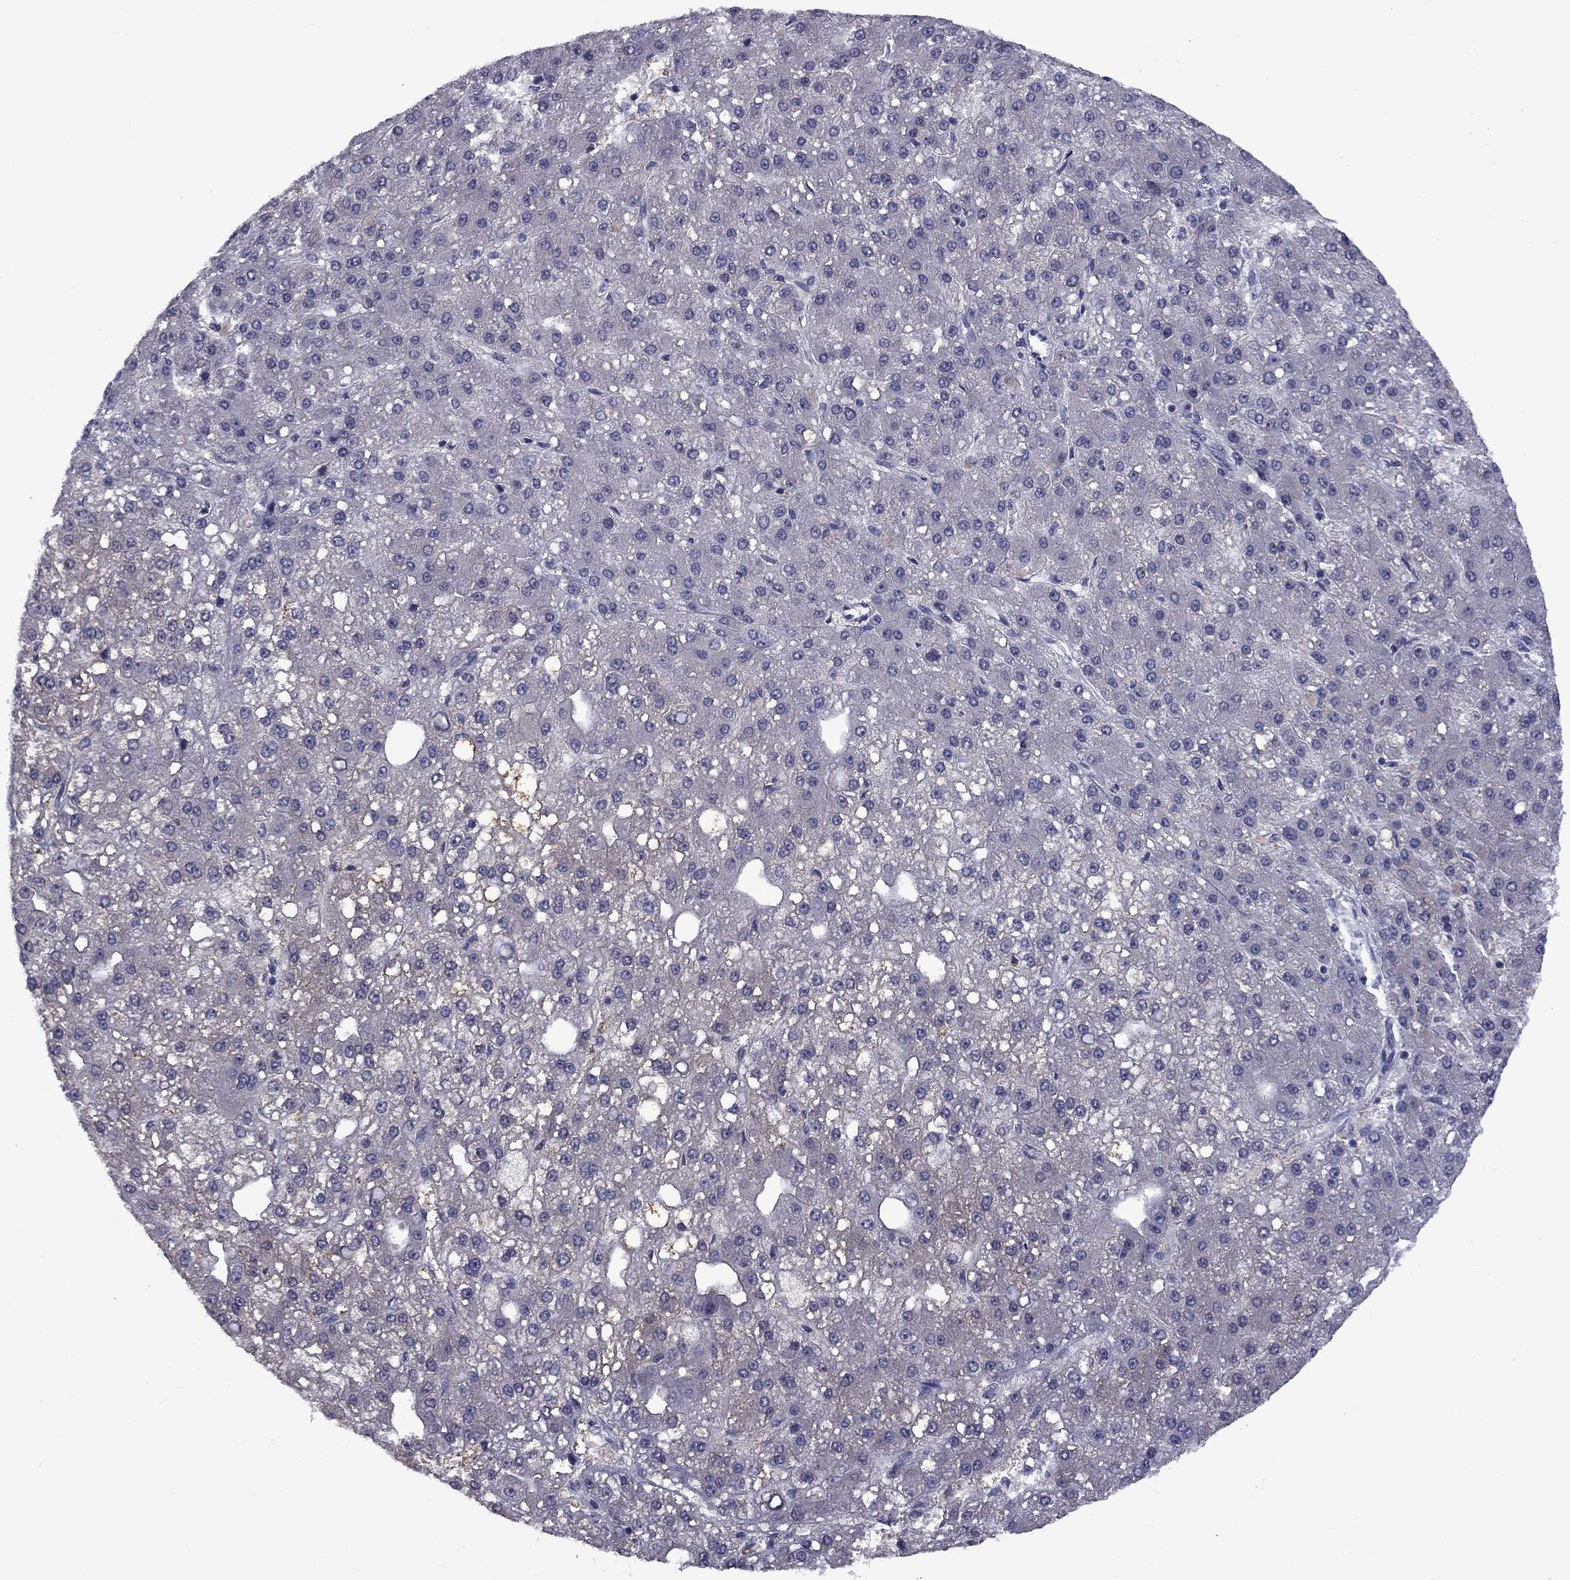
{"staining": {"intensity": "negative", "quantity": "none", "location": "none"}, "tissue": "liver cancer", "cell_type": "Tumor cells", "image_type": "cancer", "snomed": [{"axis": "morphology", "description": "Carcinoma, Hepatocellular, NOS"}, {"axis": "topography", "description": "Liver"}], "caption": "Liver cancer was stained to show a protein in brown. There is no significant staining in tumor cells. (Immunohistochemistry (ihc), brightfield microscopy, high magnification).", "gene": "SNTA1", "patient": {"sex": "male", "age": 67}}